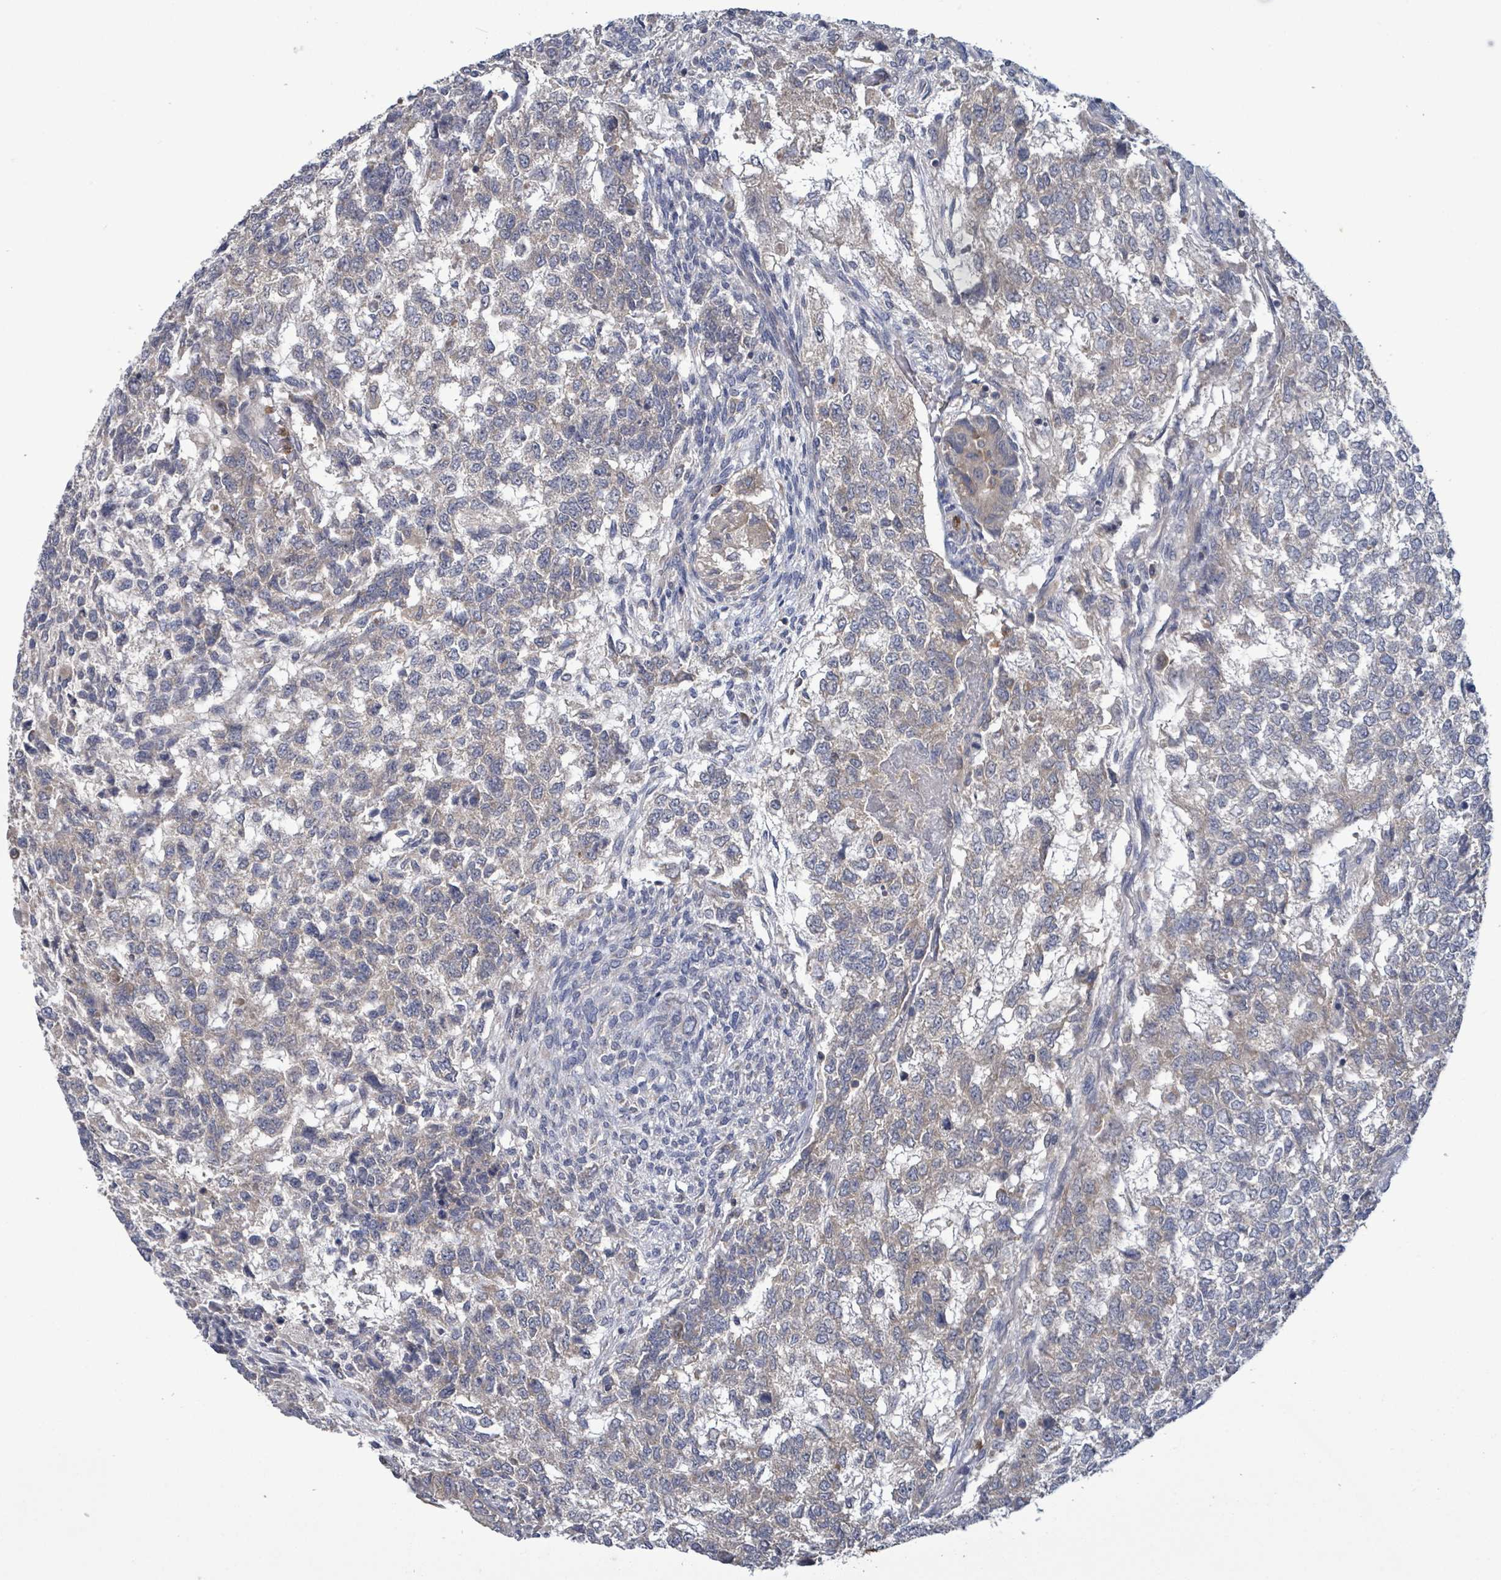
{"staining": {"intensity": "negative", "quantity": "none", "location": "none"}, "tissue": "testis cancer", "cell_type": "Tumor cells", "image_type": "cancer", "snomed": [{"axis": "morphology", "description": "Carcinoma, Embryonal, NOS"}, {"axis": "topography", "description": "Testis"}], "caption": "The micrograph shows no staining of tumor cells in embryonal carcinoma (testis).", "gene": "SERPINE3", "patient": {"sex": "male", "age": 23}}